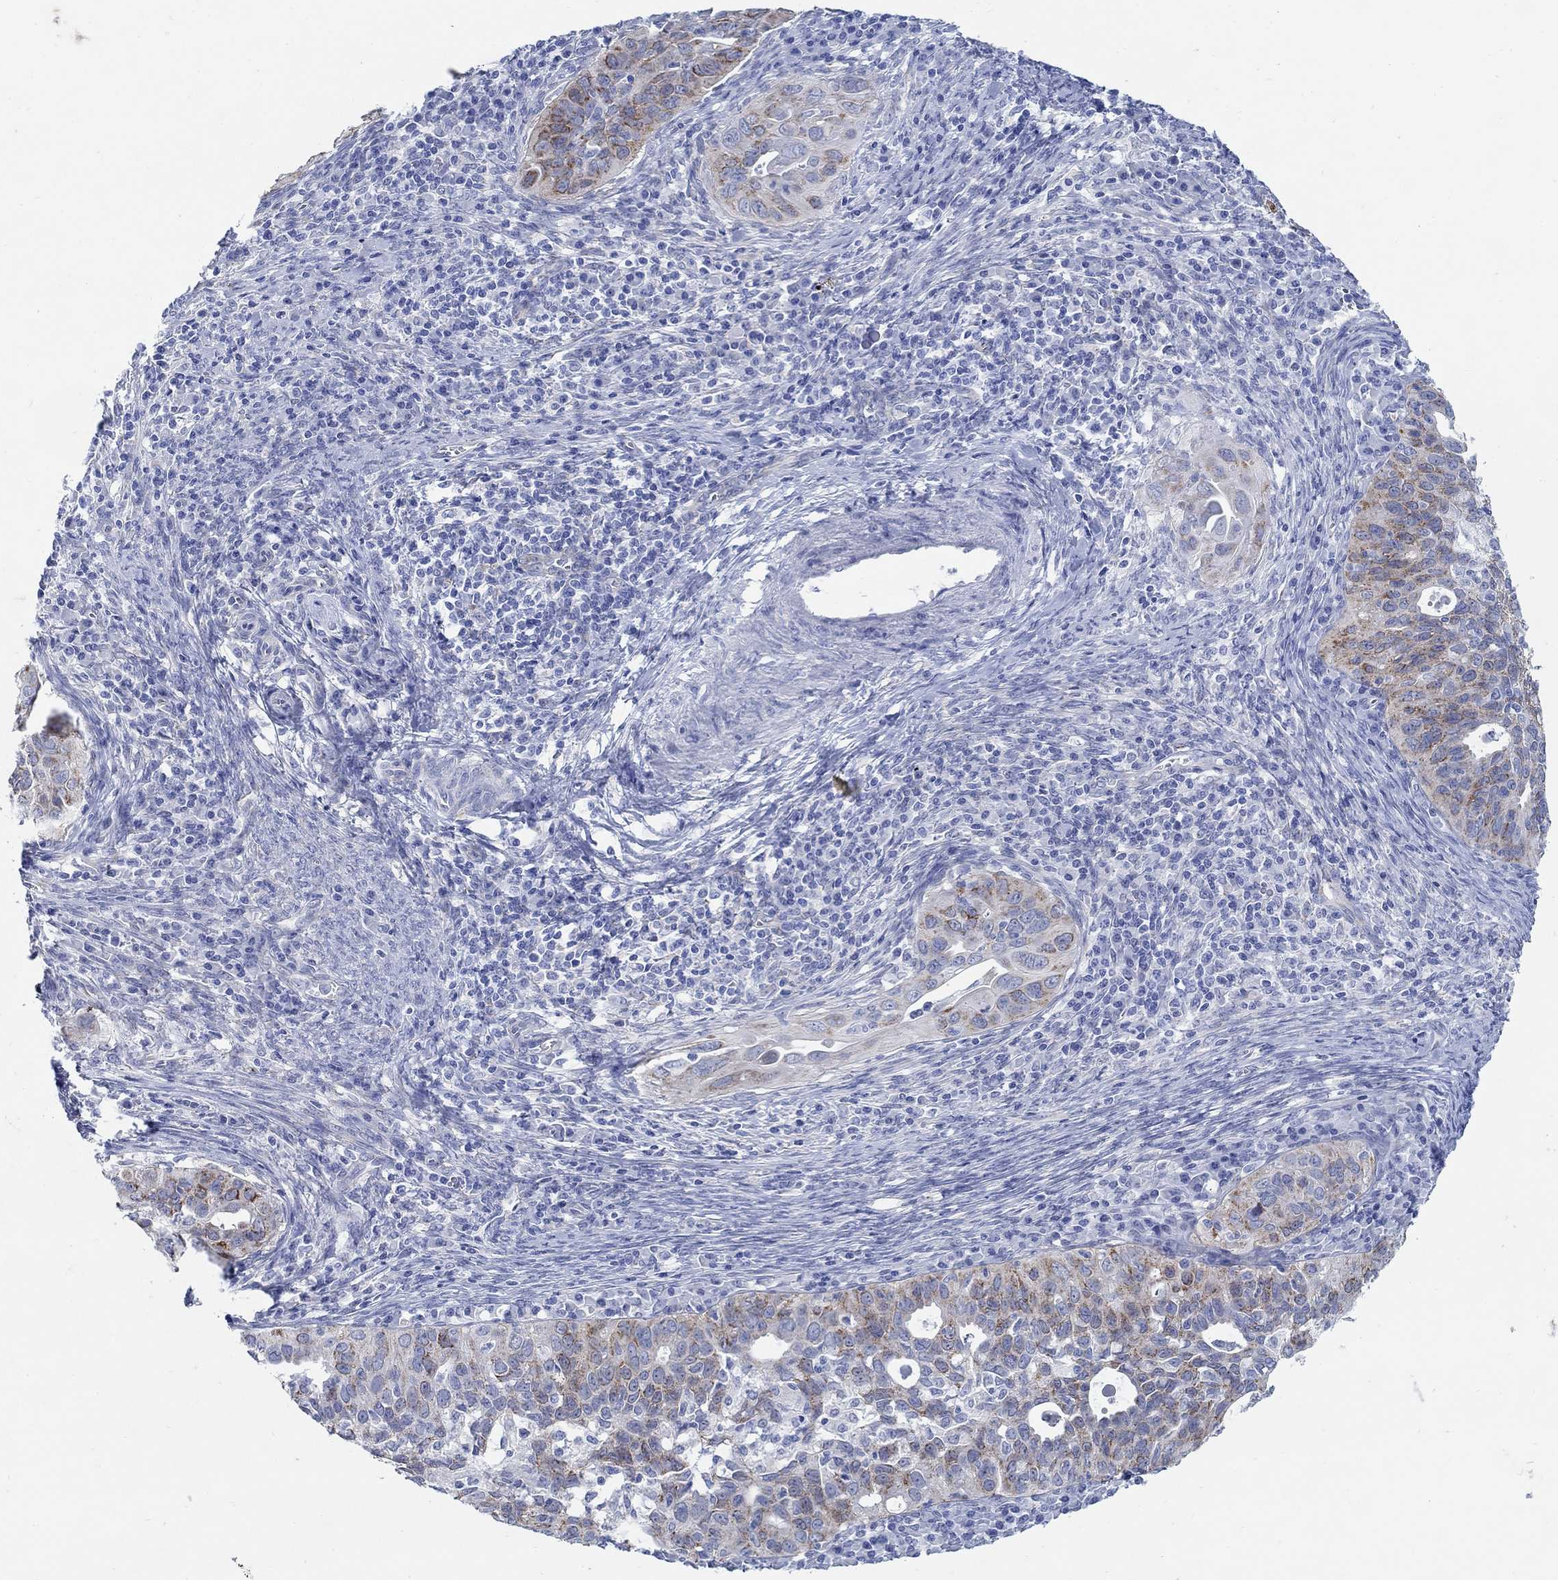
{"staining": {"intensity": "moderate", "quantity": "25%-75%", "location": "cytoplasmic/membranous"}, "tissue": "cervical cancer", "cell_type": "Tumor cells", "image_type": "cancer", "snomed": [{"axis": "morphology", "description": "Squamous cell carcinoma, NOS"}, {"axis": "topography", "description": "Cervix"}], "caption": "An image of cervical cancer stained for a protein displays moderate cytoplasmic/membranous brown staining in tumor cells.", "gene": "ZDHHC14", "patient": {"sex": "female", "age": 26}}